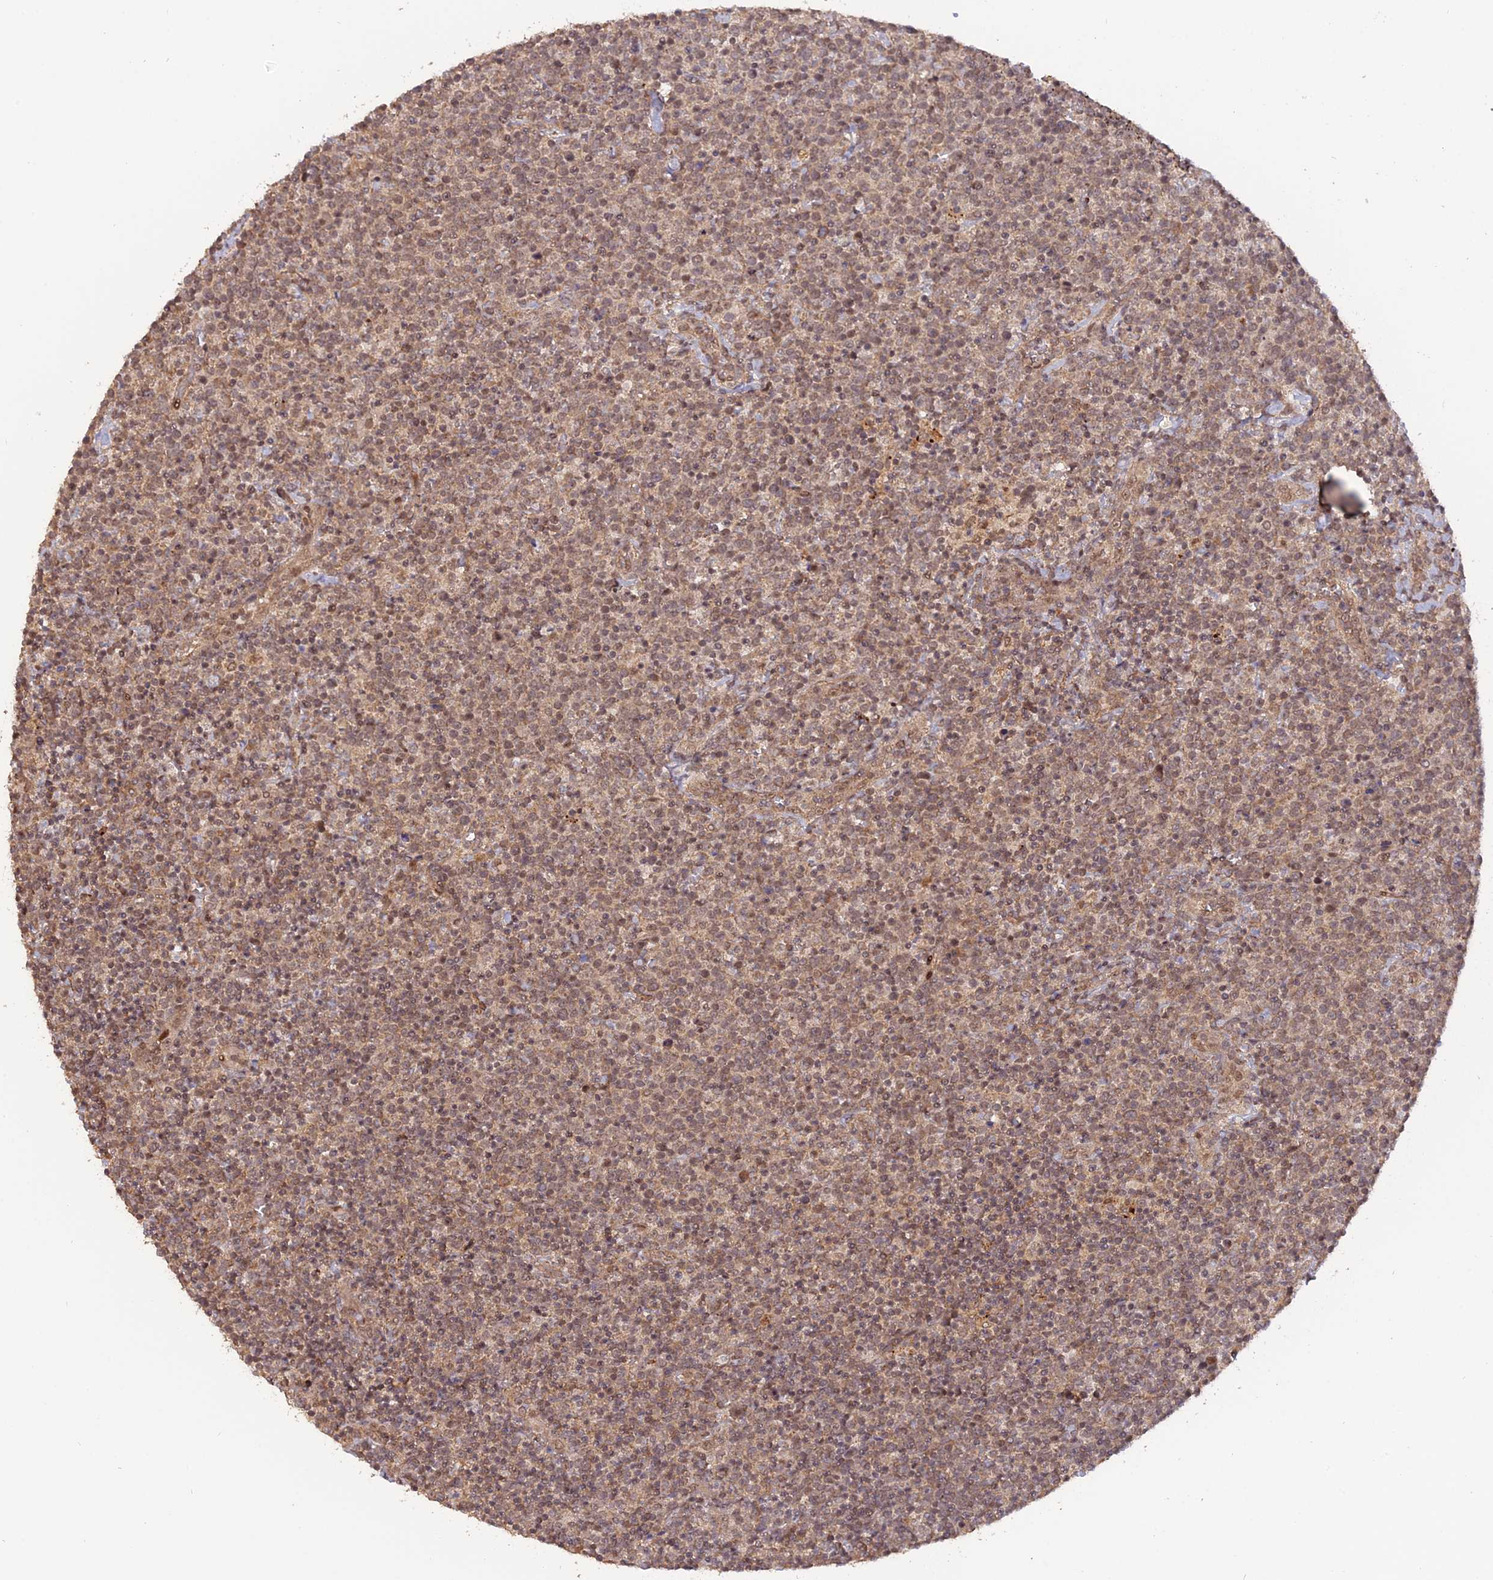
{"staining": {"intensity": "weak", "quantity": ">75%", "location": "cytoplasmic/membranous,nuclear"}, "tissue": "lymphoma", "cell_type": "Tumor cells", "image_type": "cancer", "snomed": [{"axis": "morphology", "description": "Malignant lymphoma, non-Hodgkin's type, High grade"}, {"axis": "topography", "description": "Lymph node"}], "caption": "DAB (3,3'-diaminobenzidine) immunohistochemical staining of high-grade malignant lymphoma, non-Hodgkin's type demonstrates weak cytoplasmic/membranous and nuclear protein staining in about >75% of tumor cells. (IHC, brightfield microscopy, high magnification).", "gene": "PKIG", "patient": {"sex": "male", "age": 61}}